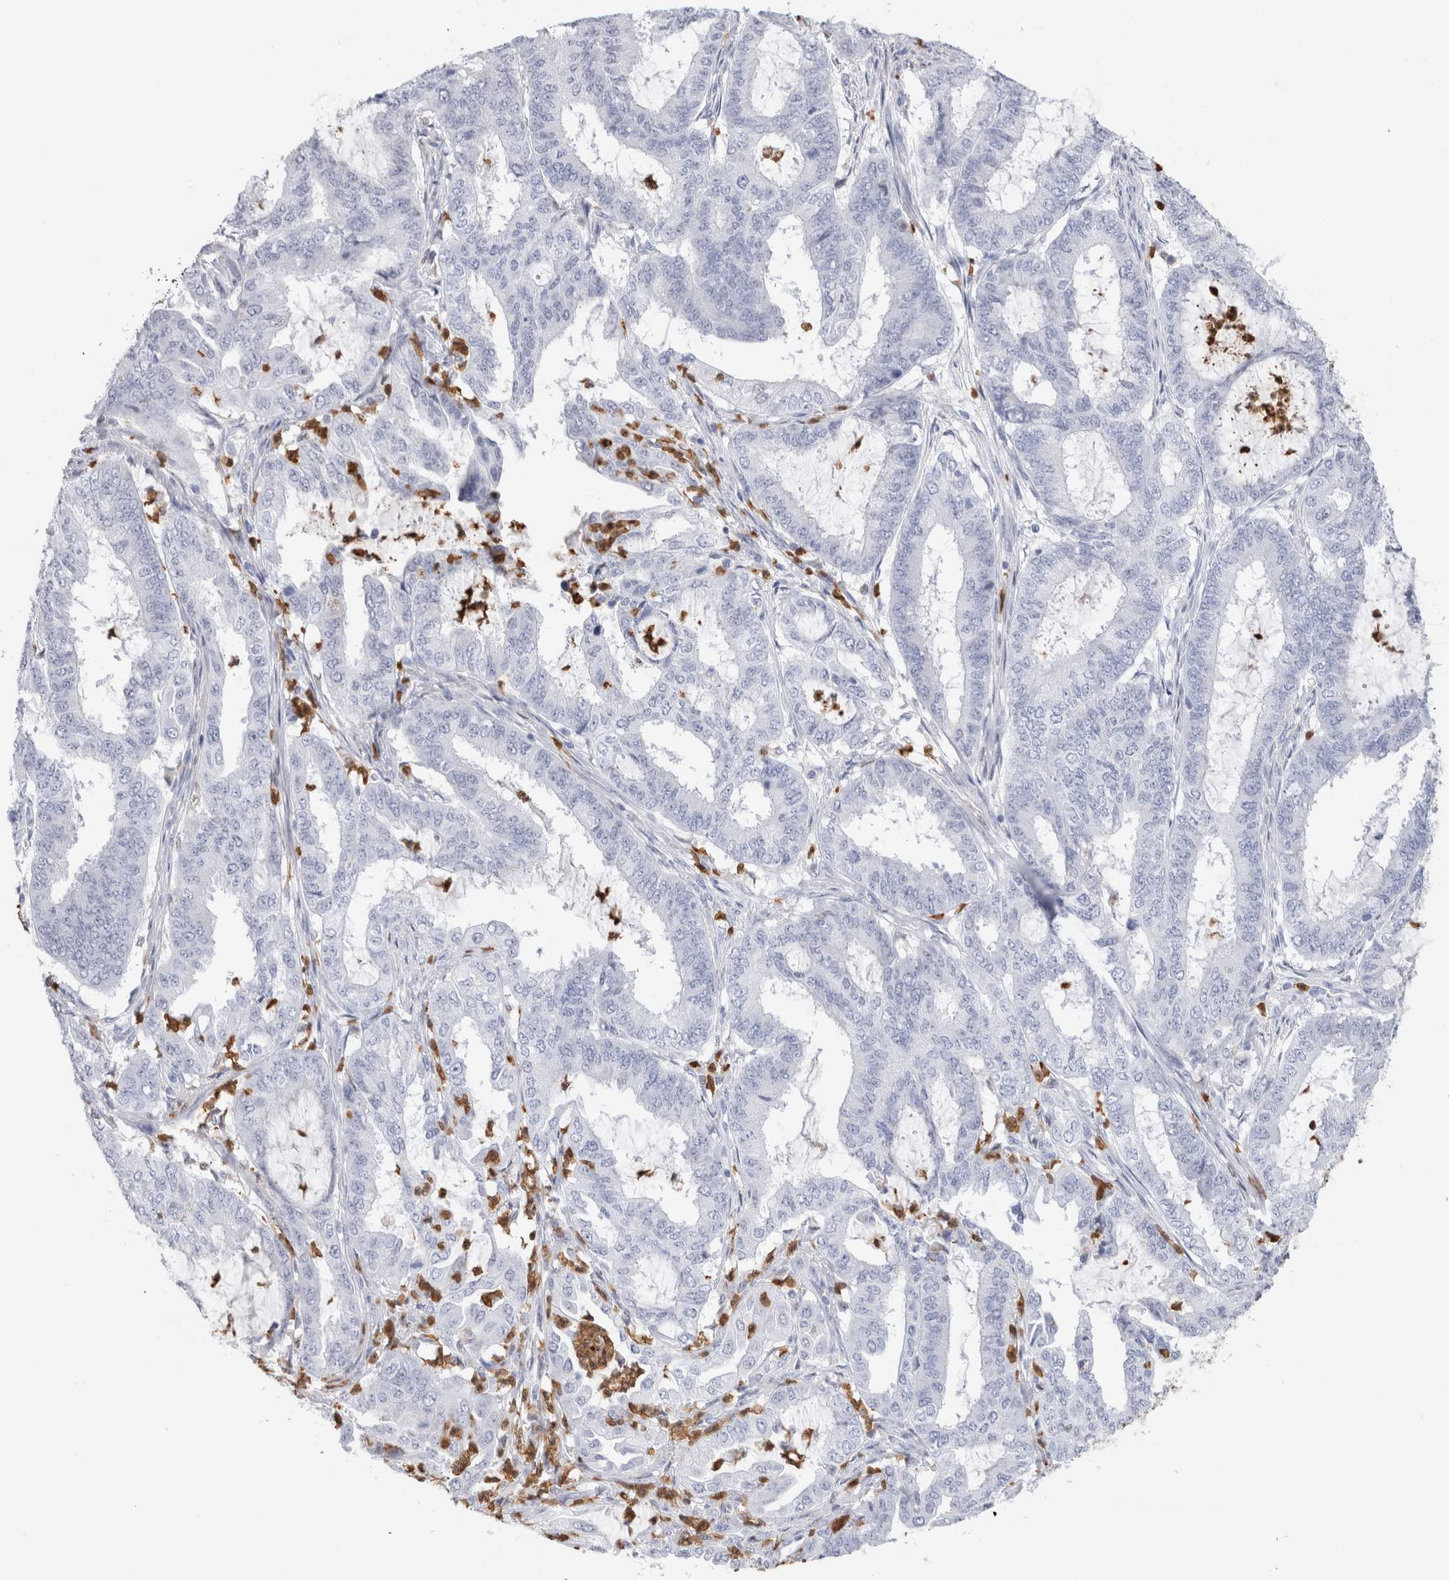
{"staining": {"intensity": "negative", "quantity": "none", "location": "none"}, "tissue": "endometrial cancer", "cell_type": "Tumor cells", "image_type": "cancer", "snomed": [{"axis": "morphology", "description": "Adenocarcinoma, NOS"}, {"axis": "topography", "description": "Endometrium"}], "caption": "Immunohistochemistry of endometrial adenocarcinoma shows no positivity in tumor cells.", "gene": "SLC10A5", "patient": {"sex": "female", "age": 51}}